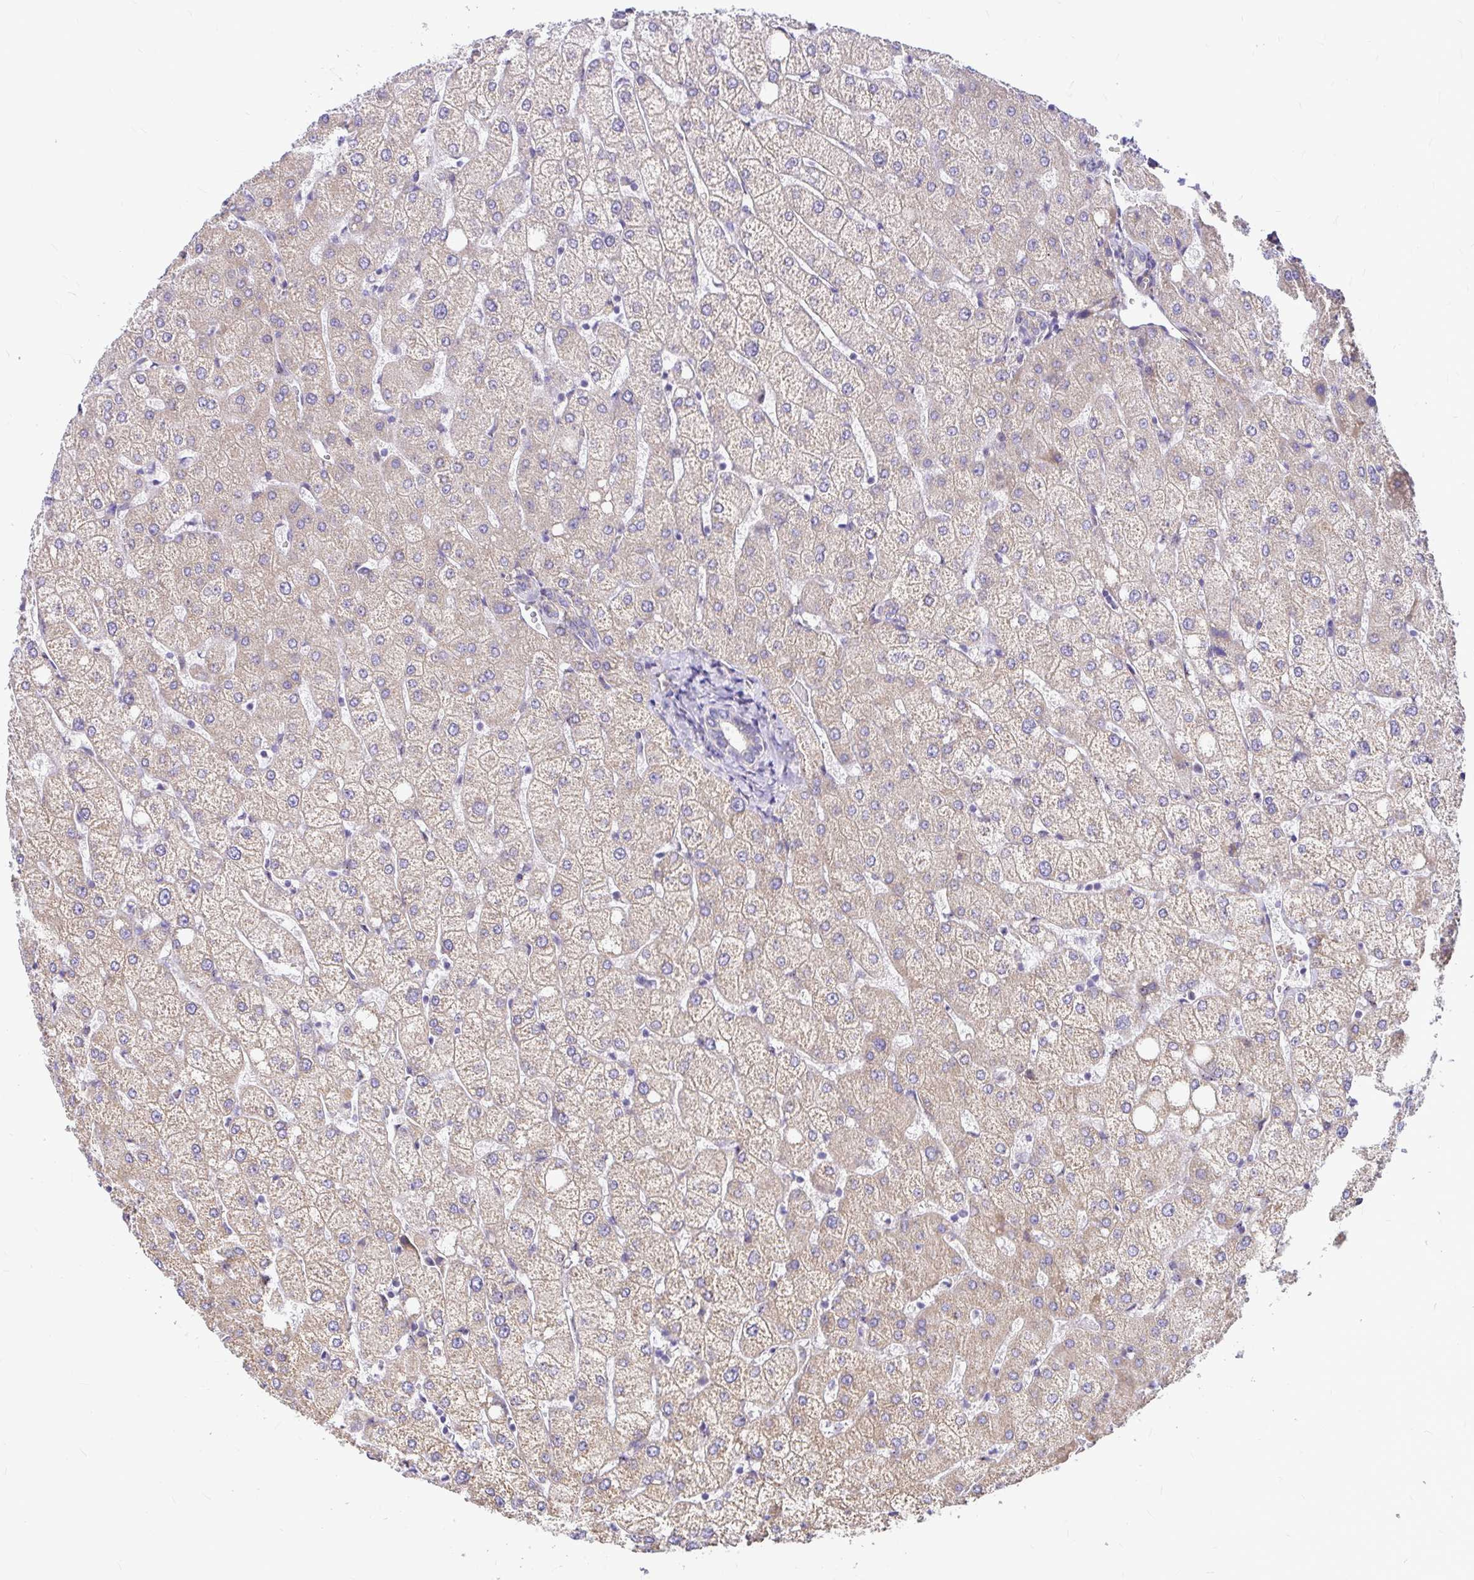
{"staining": {"intensity": "negative", "quantity": "none", "location": "none"}, "tissue": "liver", "cell_type": "Cholangiocytes", "image_type": "normal", "snomed": [{"axis": "morphology", "description": "Normal tissue, NOS"}, {"axis": "topography", "description": "Liver"}], "caption": "The photomicrograph exhibits no staining of cholangiocytes in unremarkable liver. Nuclei are stained in blue.", "gene": "GABBR2", "patient": {"sex": "female", "age": 54}}